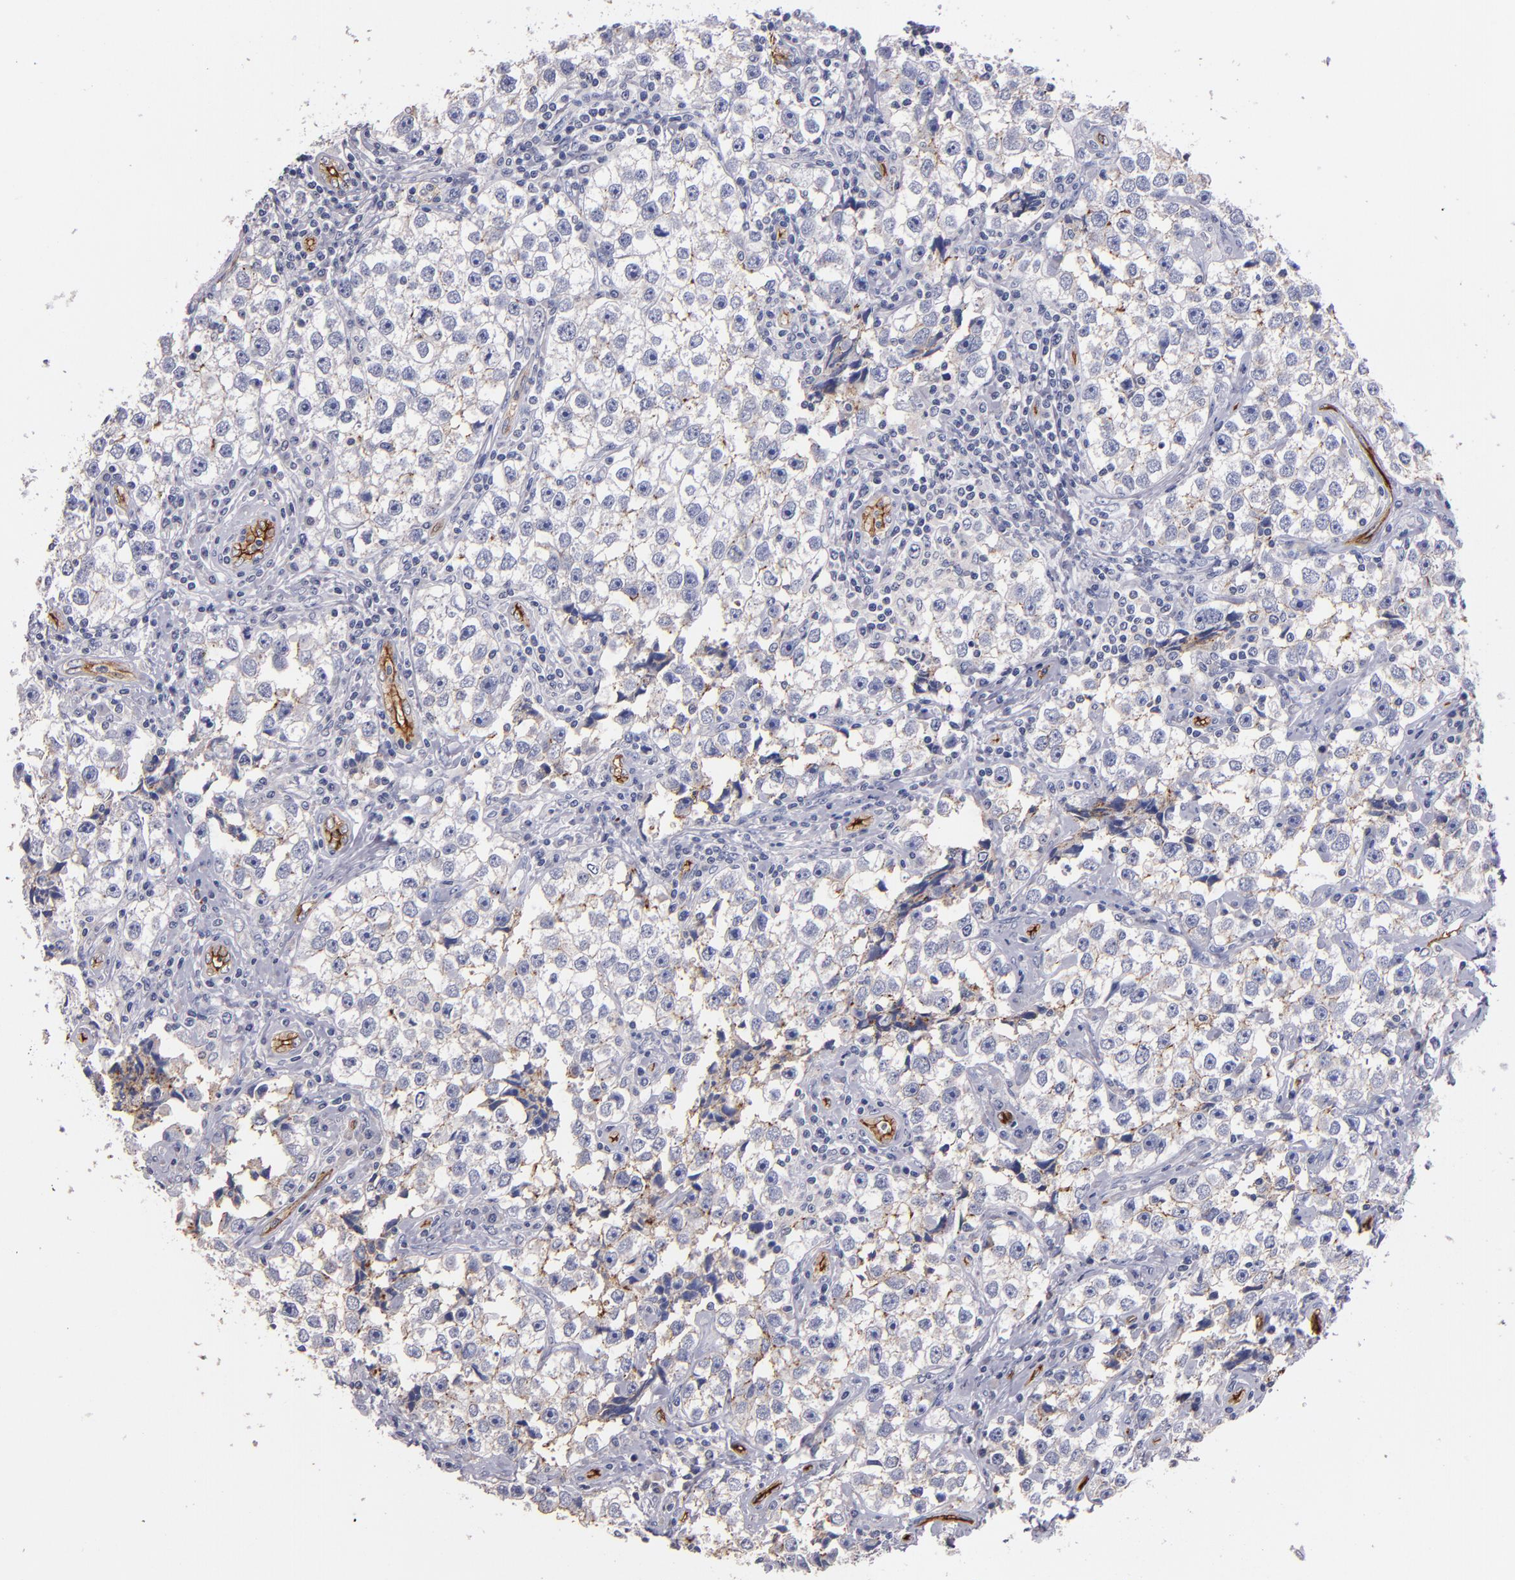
{"staining": {"intensity": "weak", "quantity": "<25%", "location": "cytoplasmic/membranous"}, "tissue": "testis cancer", "cell_type": "Tumor cells", "image_type": "cancer", "snomed": [{"axis": "morphology", "description": "Seminoma, NOS"}, {"axis": "topography", "description": "Testis"}], "caption": "An immunohistochemistry (IHC) photomicrograph of testis seminoma is shown. There is no staining in tumor cells of testis seminoma.", "gene": "CLDN5", "patient": {"sex": "male", "age": 32}}